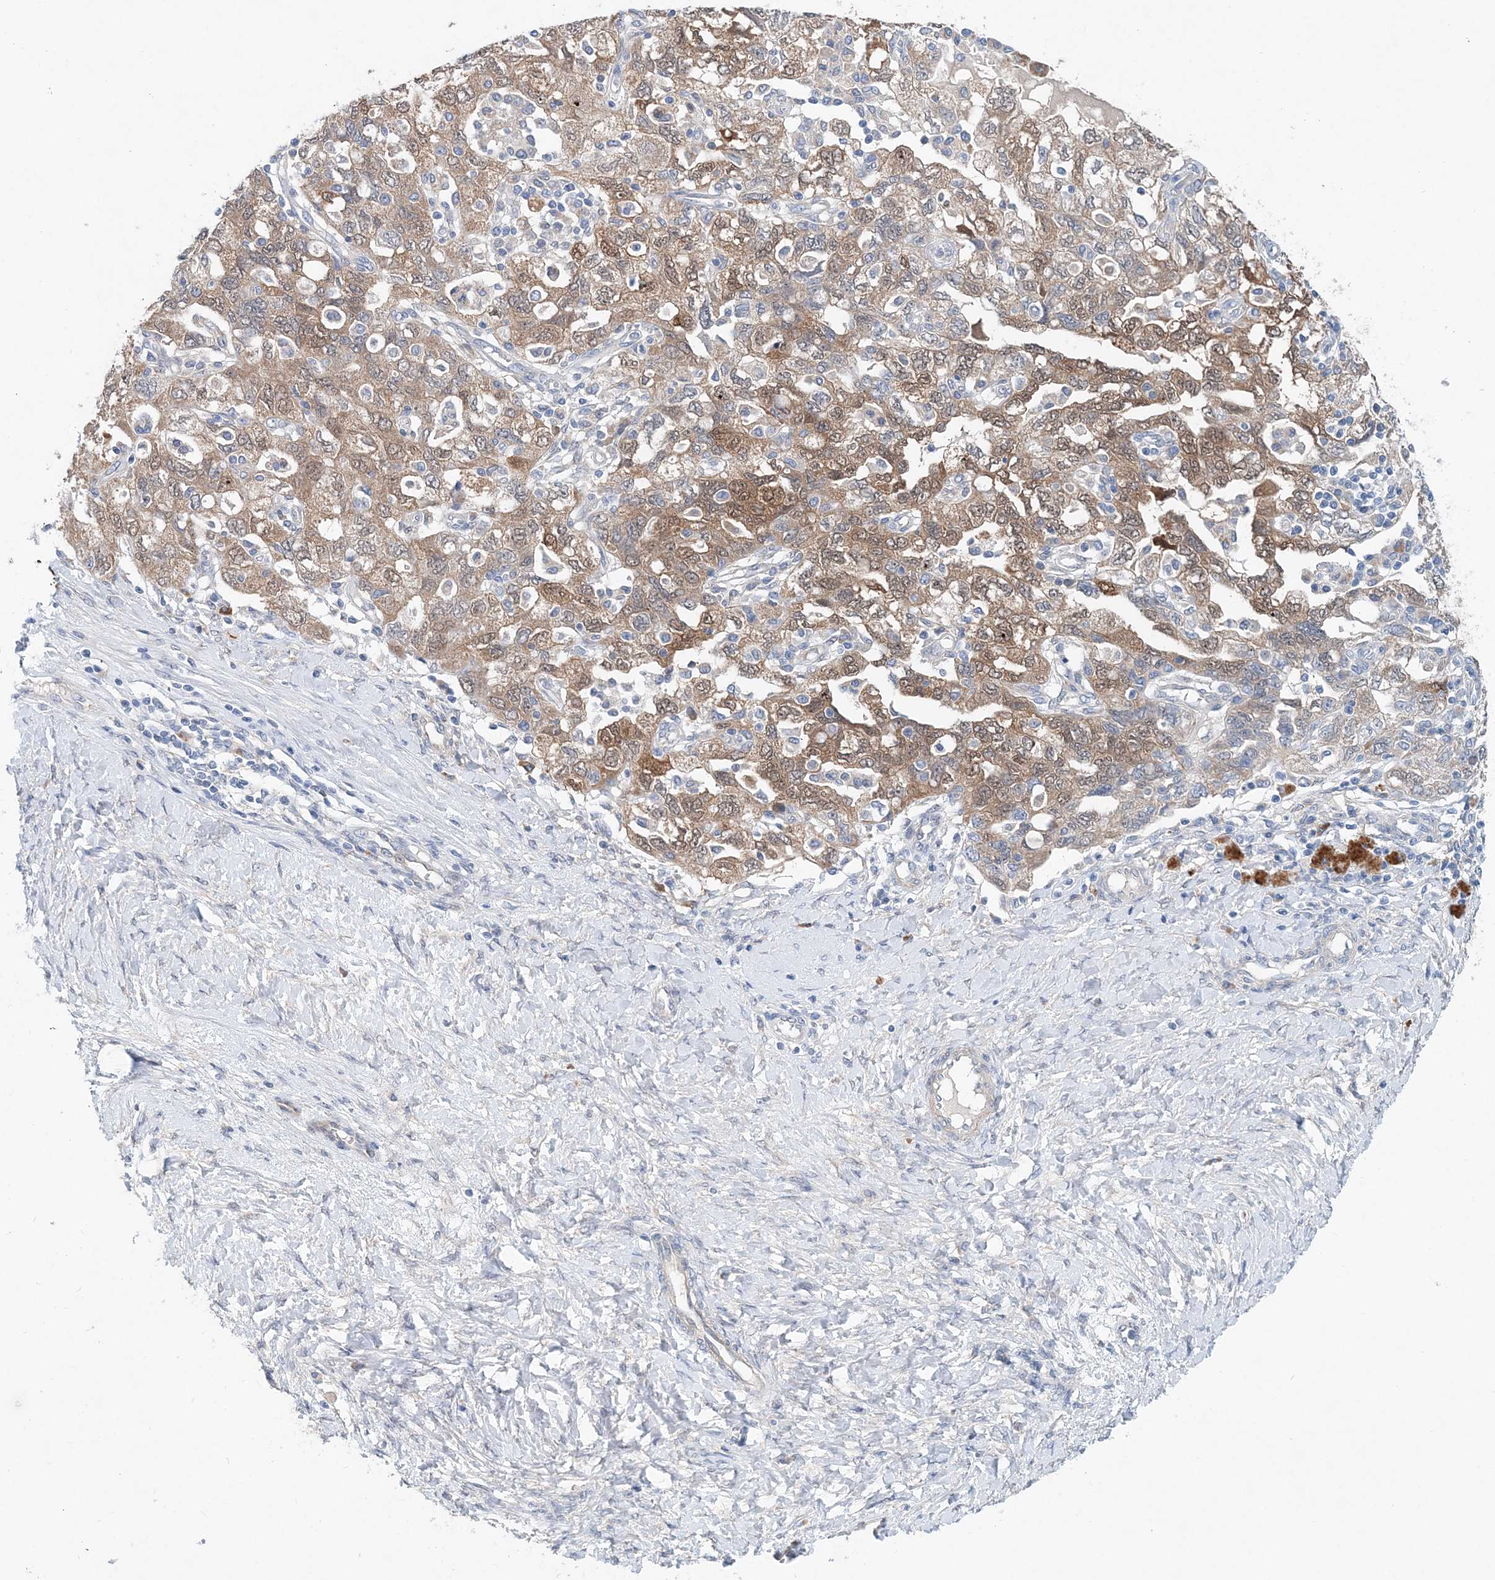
{"staining": {"intensity": "moderate", "quantity": "25%-75%", "location": "cytoplasmic/membranous,nuclear"}, "tissue": "ovarian cancer", "cell_type": "Tumor cells", "image_type": "cancer", "snomed": [{"axis": "morphology", "description": "Carcinoma, NOS"}, {"axis": "morphology", "description": "Cystadenocarcinoma, serous, NOS"}, {"axis": "topography", "description": "Ovary"}], "caption": "Protein staining of ovarian cancer tissue reveals moderate cytoplasmic/membranous and nuclear staining in approximately 25%-75% of tumor cells.", "gene": "PFN2", "patient": {"sex": "female", "age": 69}}